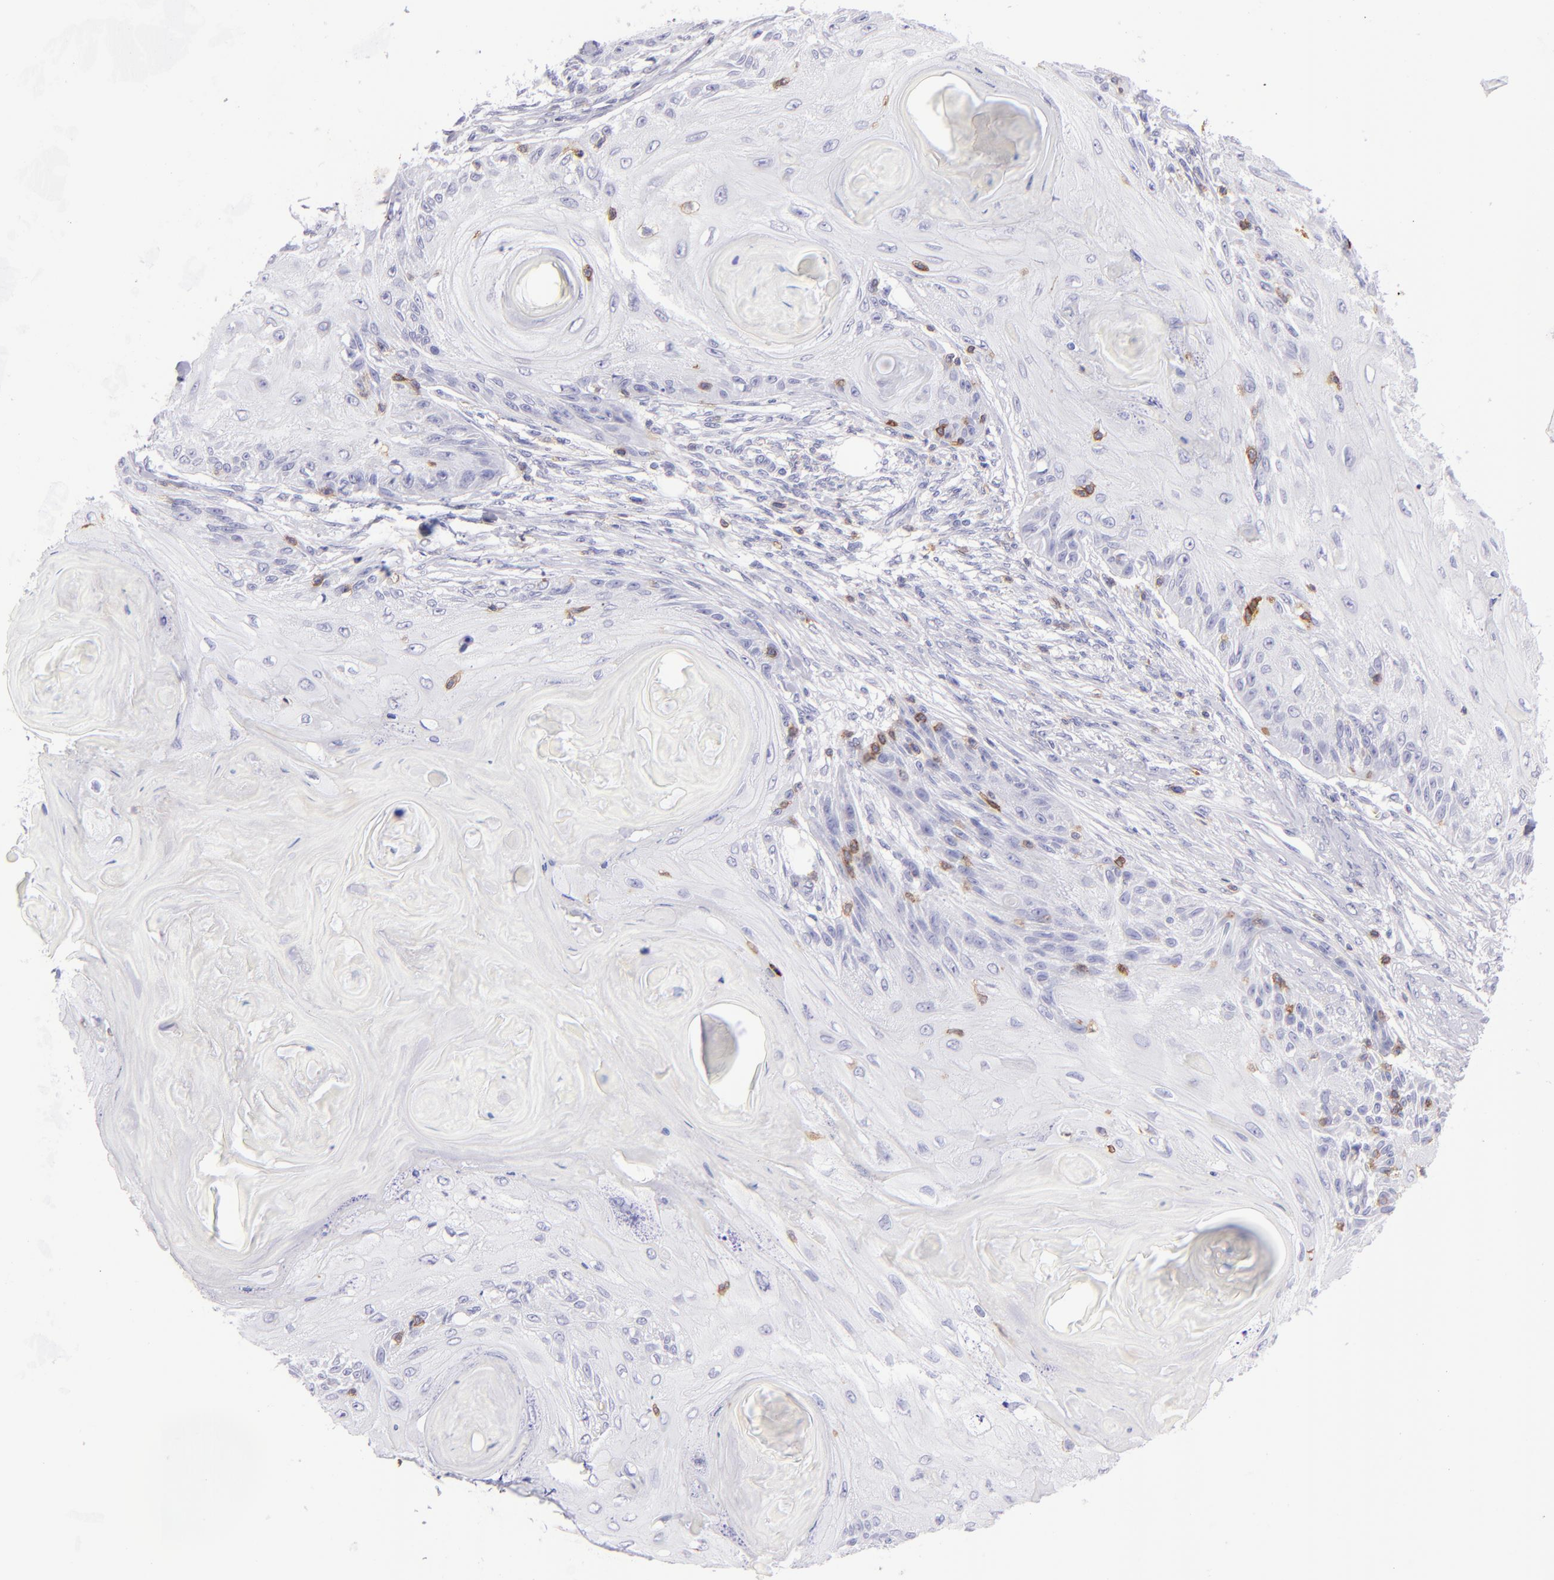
{"staining": {"intensity": "negative", "quantity": "none", "location": "none"}, "tissue": "skin cancer", "cell_type": "Tumor cells", "image_type": "cancer", "snomed": [{"axis": "morphology", "description": "Squamous cell carcinoma, NOS"}, {"axis": "topography", "description": "Skin"}], "caption": "Squamous cell carcinoma (skin) was stained to show a protein in brown. There is no significant staining in tumor cells.", "gene": "CD69", "patient": {"sex": "female", "age": 88}}